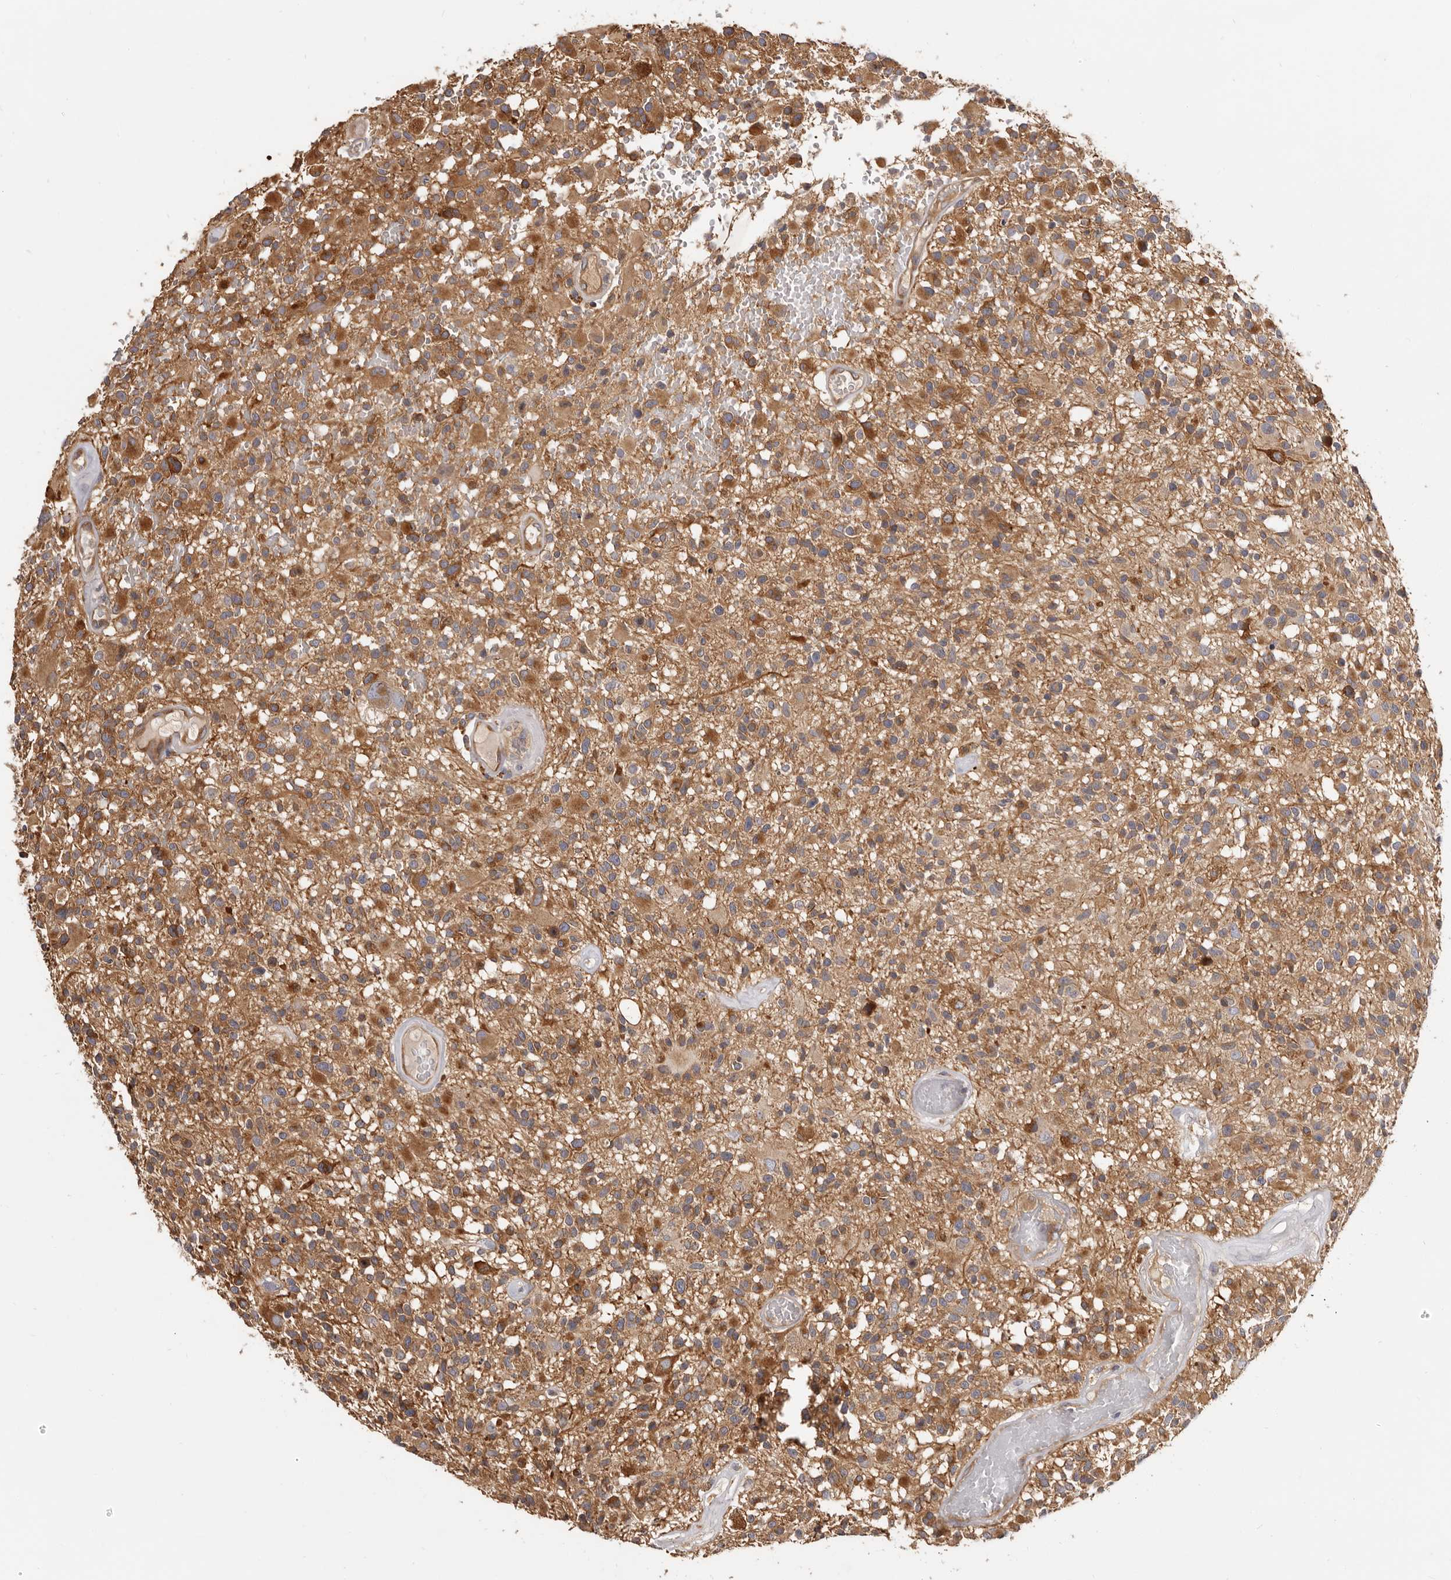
{"staining": {"intensity": "moderate", "quantity": ">75%", "location": "cytoplasmic/membranous"}, "tissue": "glioma", "cell_type": "Tumor cells", "image_type": "cancer", "snomed": [{"axis": "morphology", "description": "Glioma, malignant, High grade"}, {"axis": "morphology", "description": "Glioblastoma, NOS"}, {"axis": "topography", "description": "Brain"}], "caption": "High-power microscopy captured an immunohistochemistry (IHC) image of glioma, revealing moderate cytoplasmic/membranous expression in approximately >75% of tumor cells.", "gene": "ADAMTS20", "patient": {"sex": "male", "age": 60}}